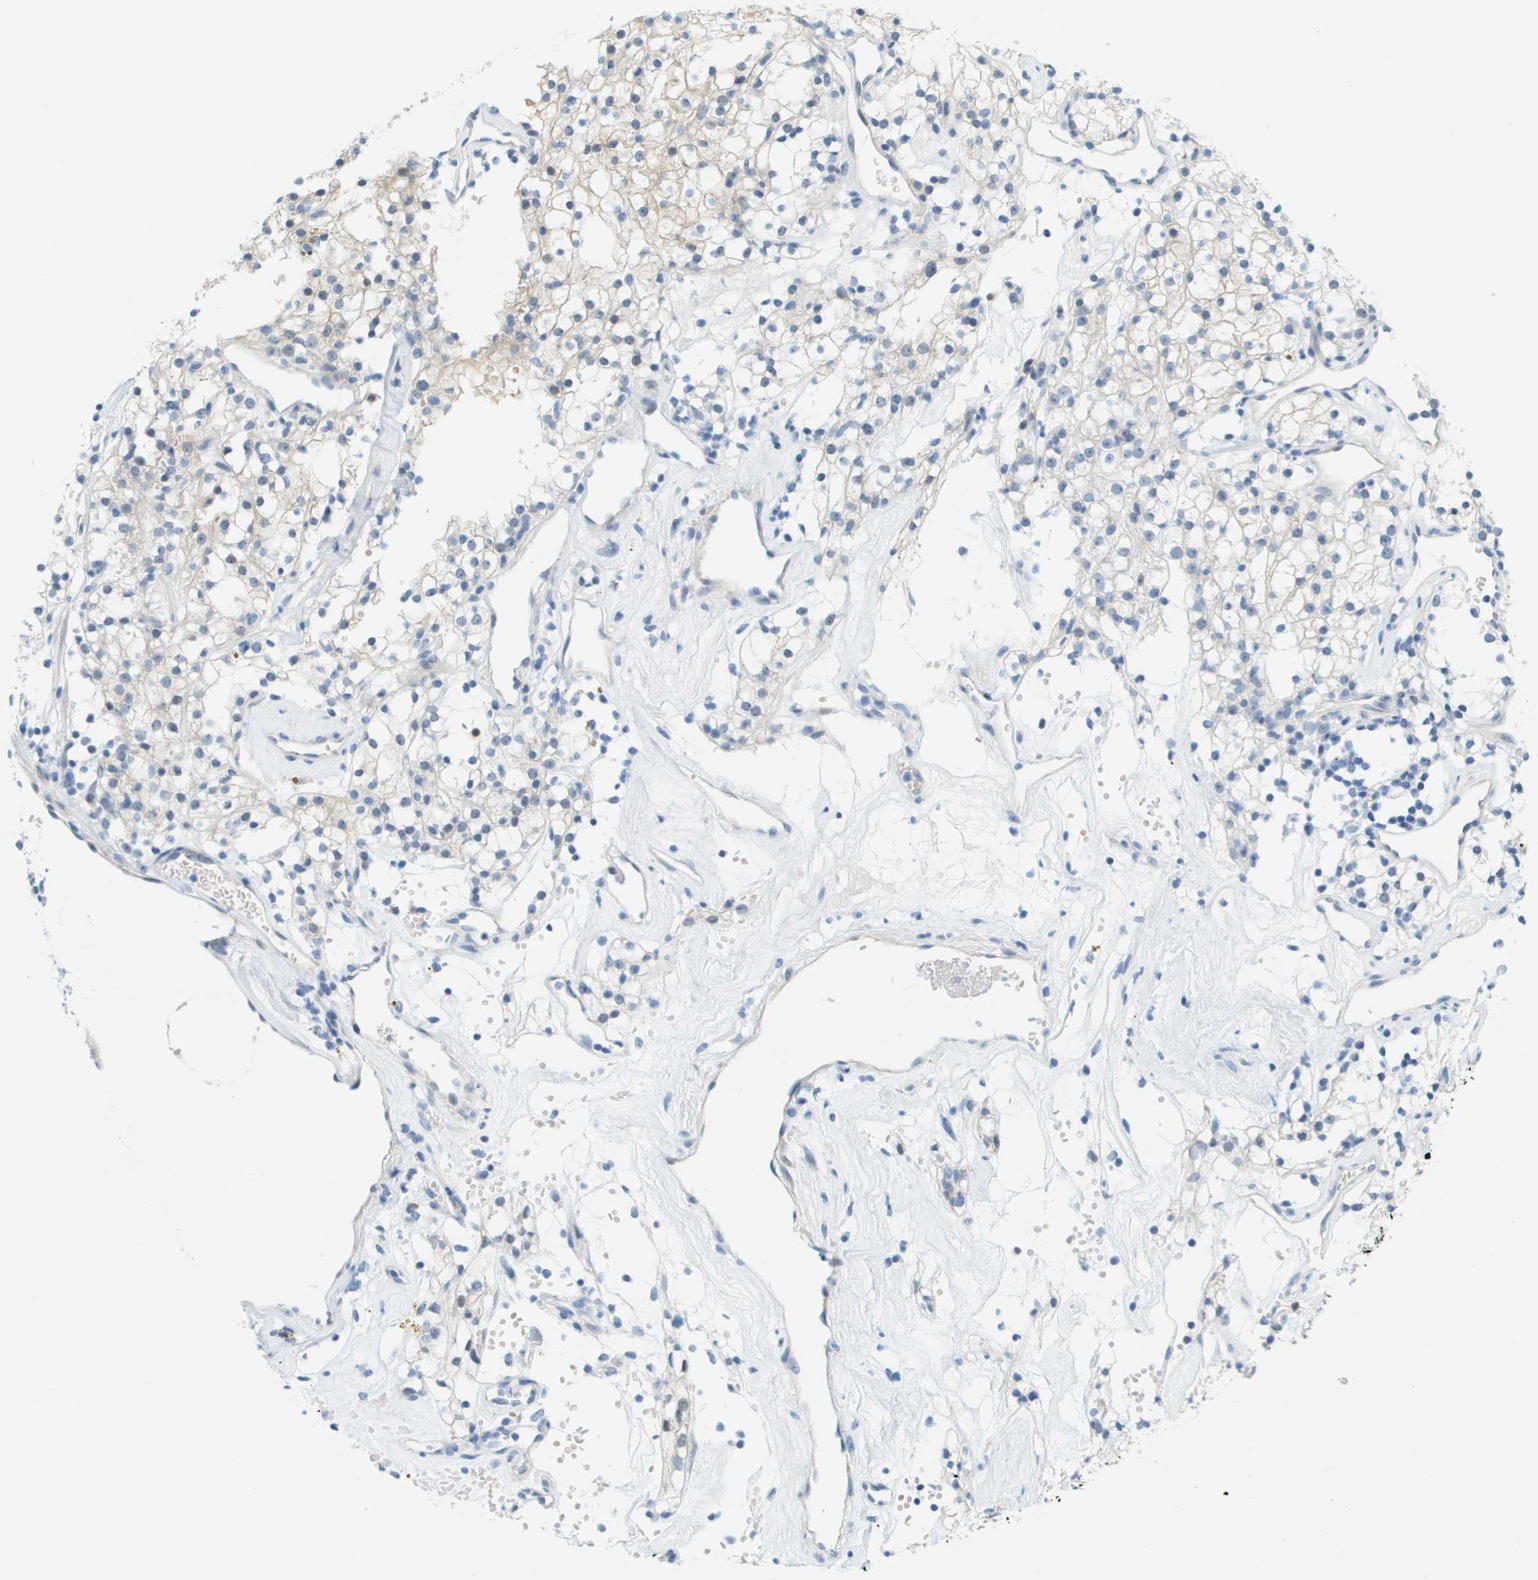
{"staining": {"intensity": "negative", "quantity": "none", "location": "none"}, "tissue": "renal cancer", "cell_type": "Tumor cells", "image_type": "cancer", "snomed": [{"axis": "morphology", "description": "Adenocarcinoma, NOS"}, {"axis": "topography", "description": "Kidney"}], "caption": "Immunohistochemistry micrograph of neoplastic tissue: renal adenocarcinoma stained with DAB reveals no significant protein positivity in tumor cells. (Brightfield microscopy of DAB immunohistochemistry (IHC) at high magnification).", "gene": "CUL9", "patient": {"sex": "male", "age": 59}}